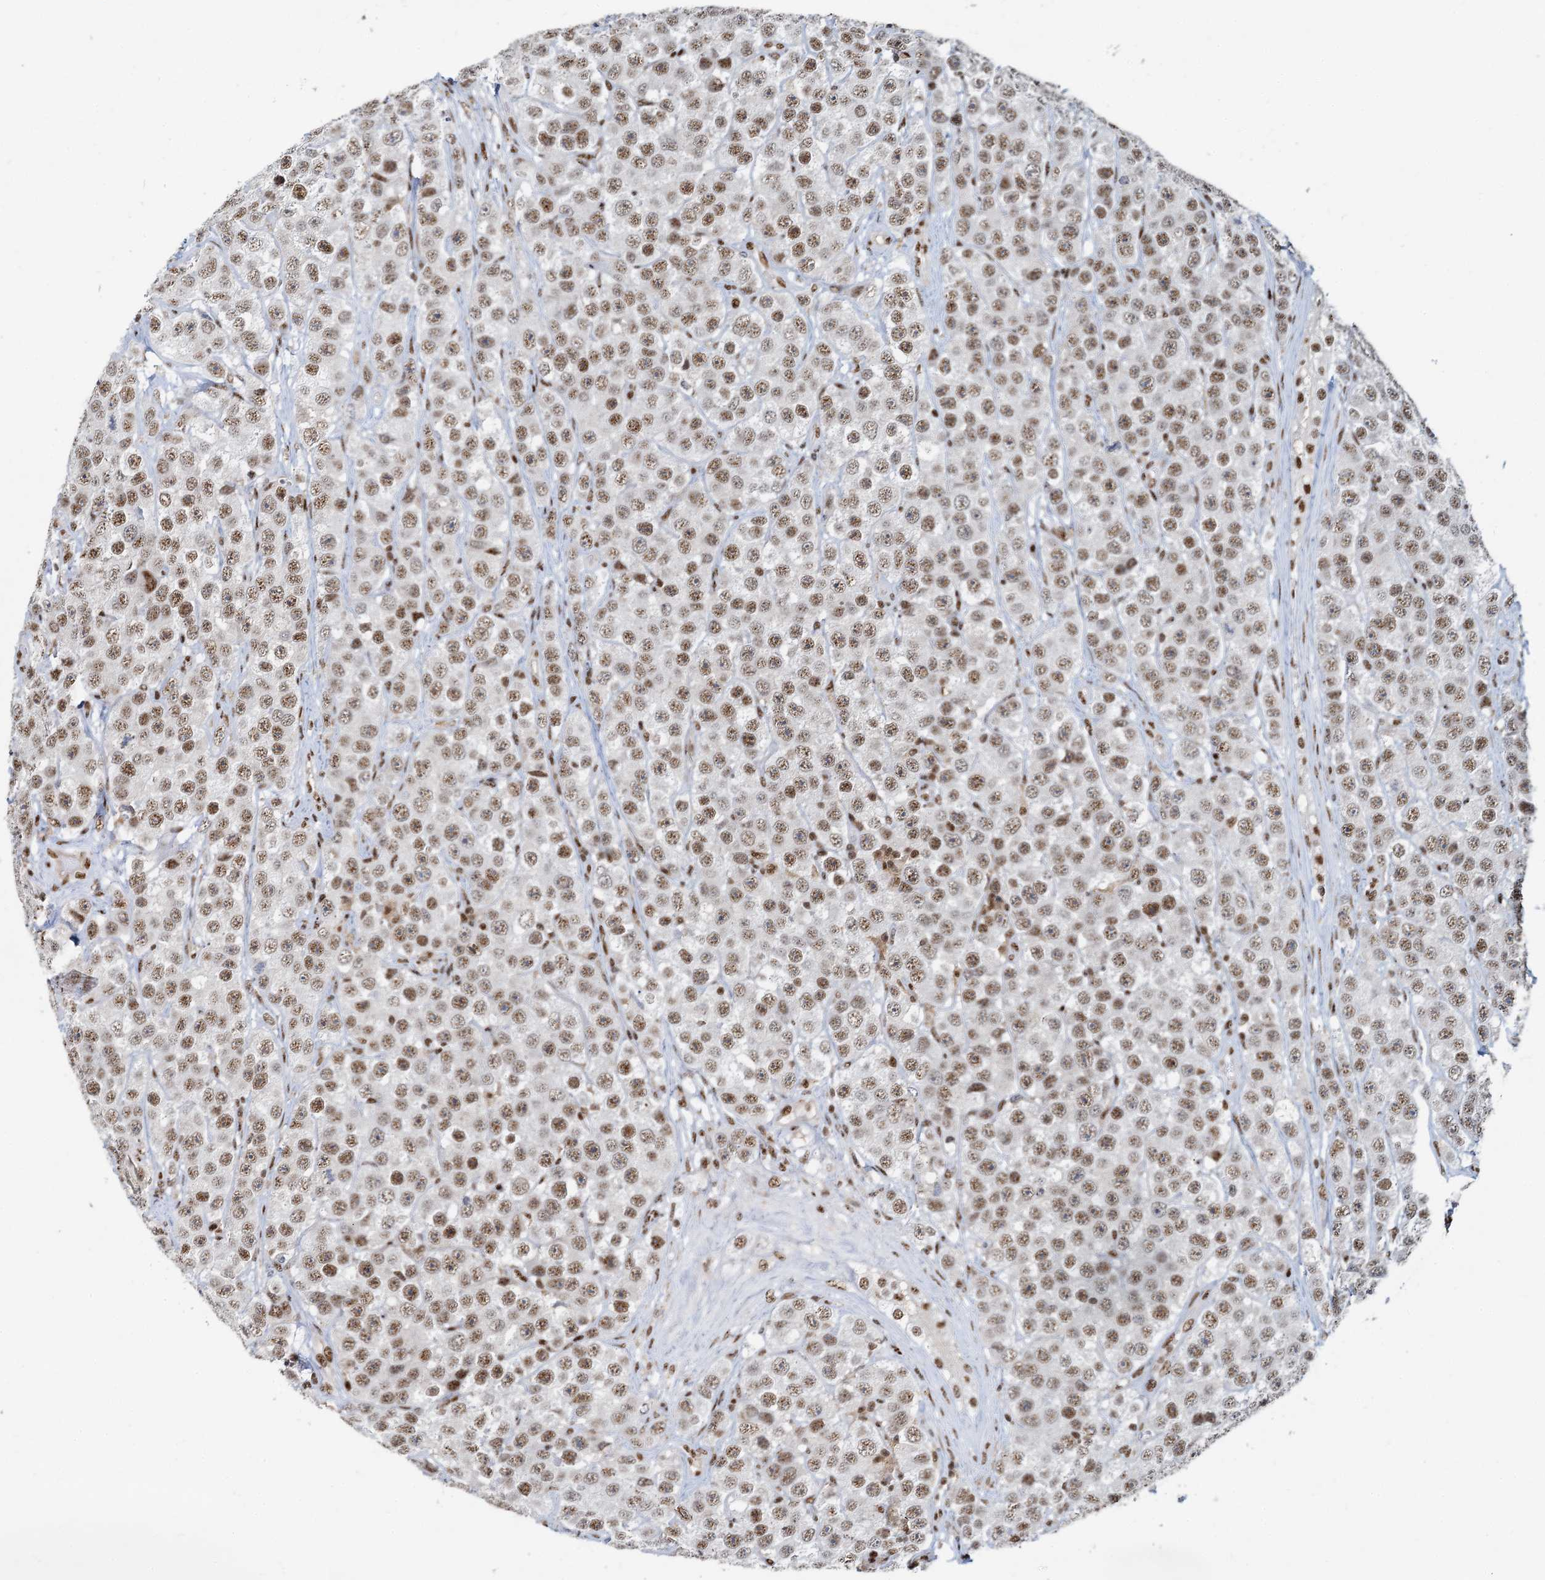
{"staining": {"intensity": "moderate", "quantity": ">75%", "location": "nuclear"}, "tissue": "testis cancer", "cell_type": "Tumor cells", "image_type": "cancer", "snomed": [{"axis": "morphology", "description": "Seminoma, NOS"}, {"axis": "topography", "description": "Testis"}], "caption": "Testis cancer stained for a protein exhibits moderate nuclear positivity in tumor cells.", "gene": "RBM26", "patient": {"sex": "male", "age": 28}}